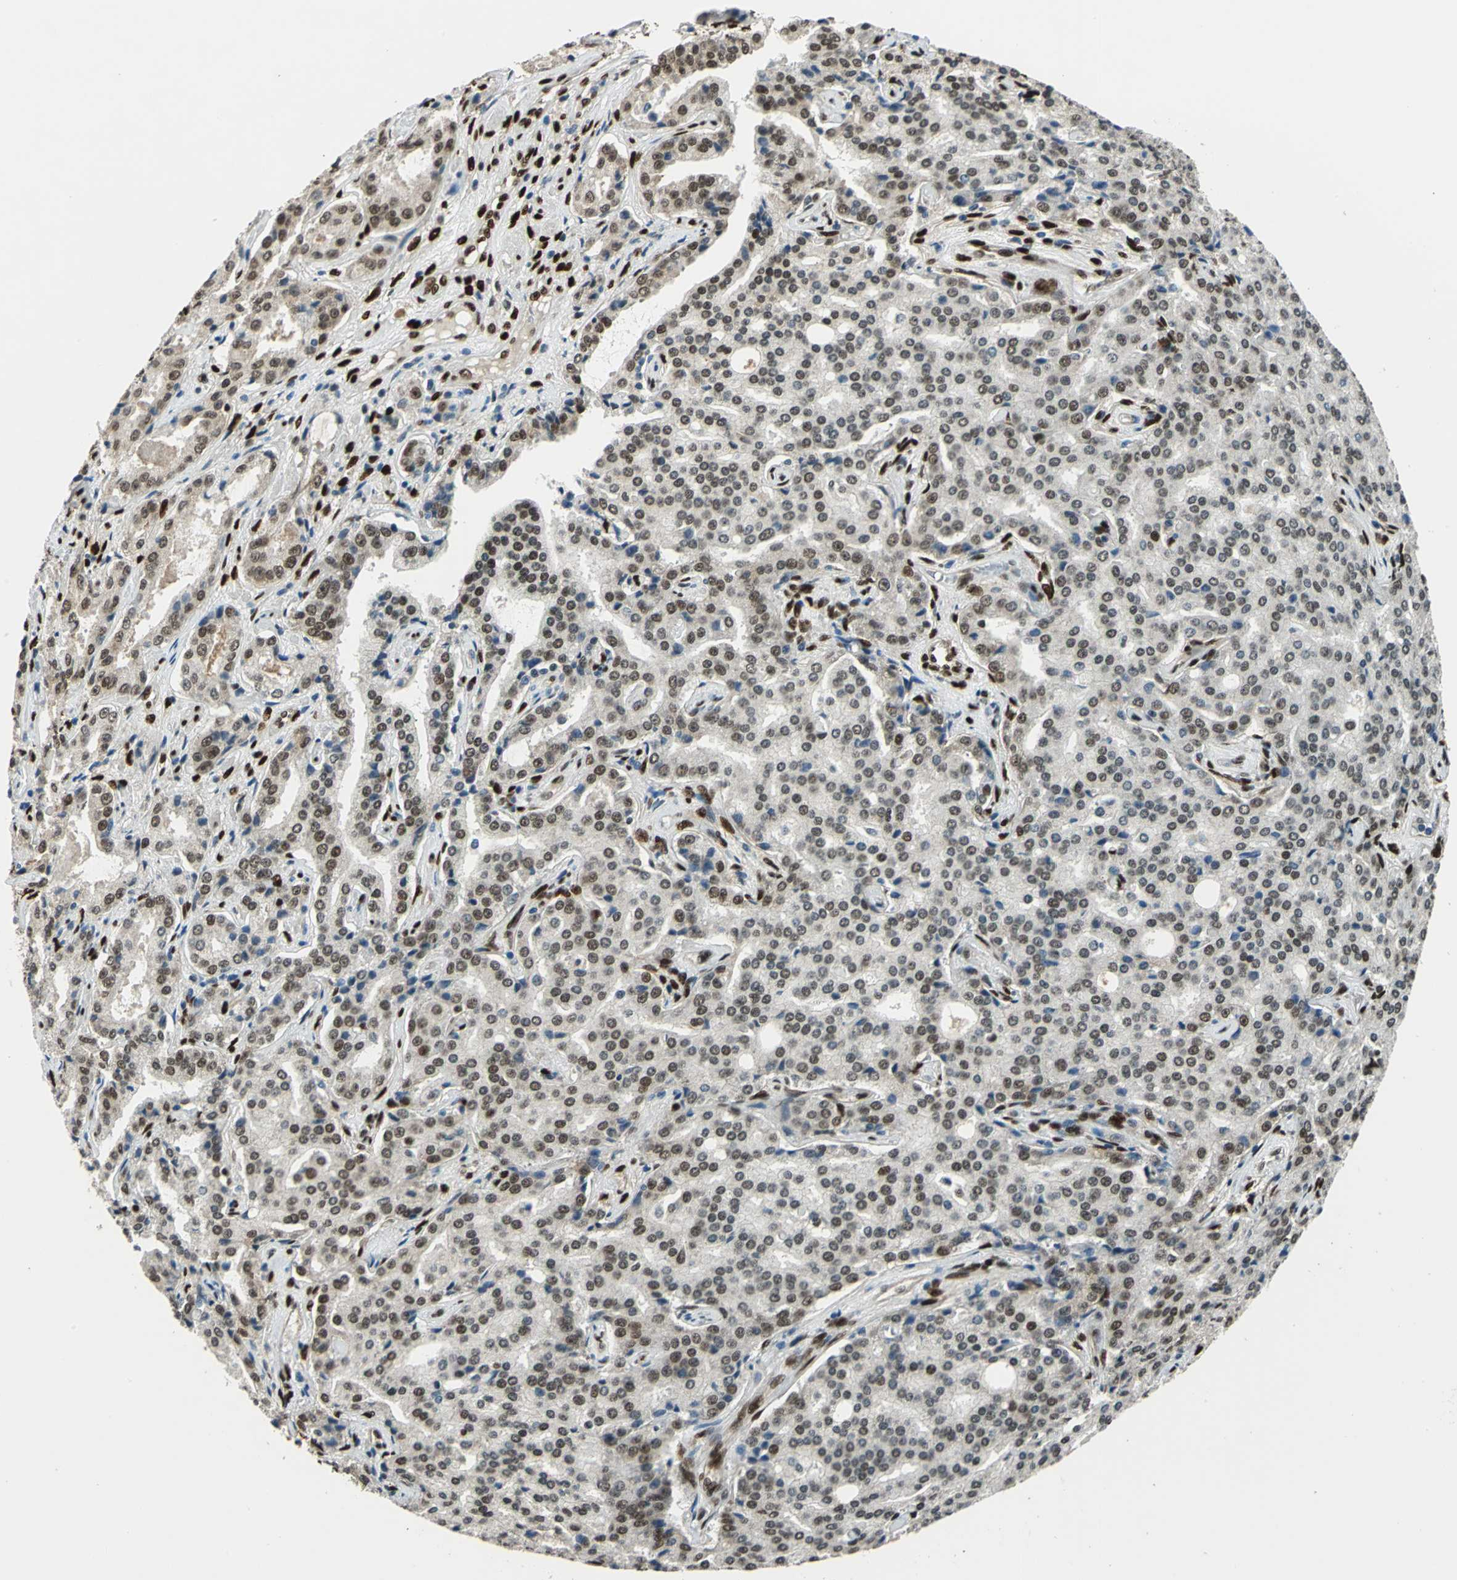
{"staining": {"intensity": "moderate", "quantity": ">75%", "location": "nuclear"}, "tissue": "prostate cancer", "cell_type": "Tumor cells", "image_type": "cancer", "snomed": [{"axis": "morphology", "description": "Adenocarcinoma, High grade"}, {"axis": "topography", "description": "Prostate"}], "caption": "There is medium levels of moderate nuclear positivity in tumor cells of prostate cancer (high-grade adenocarcinoma), as demonstrated by immunohistochemical staining (brown color).", "gene": "NFIA", "patient": {"sex": "male", "age": 72}}